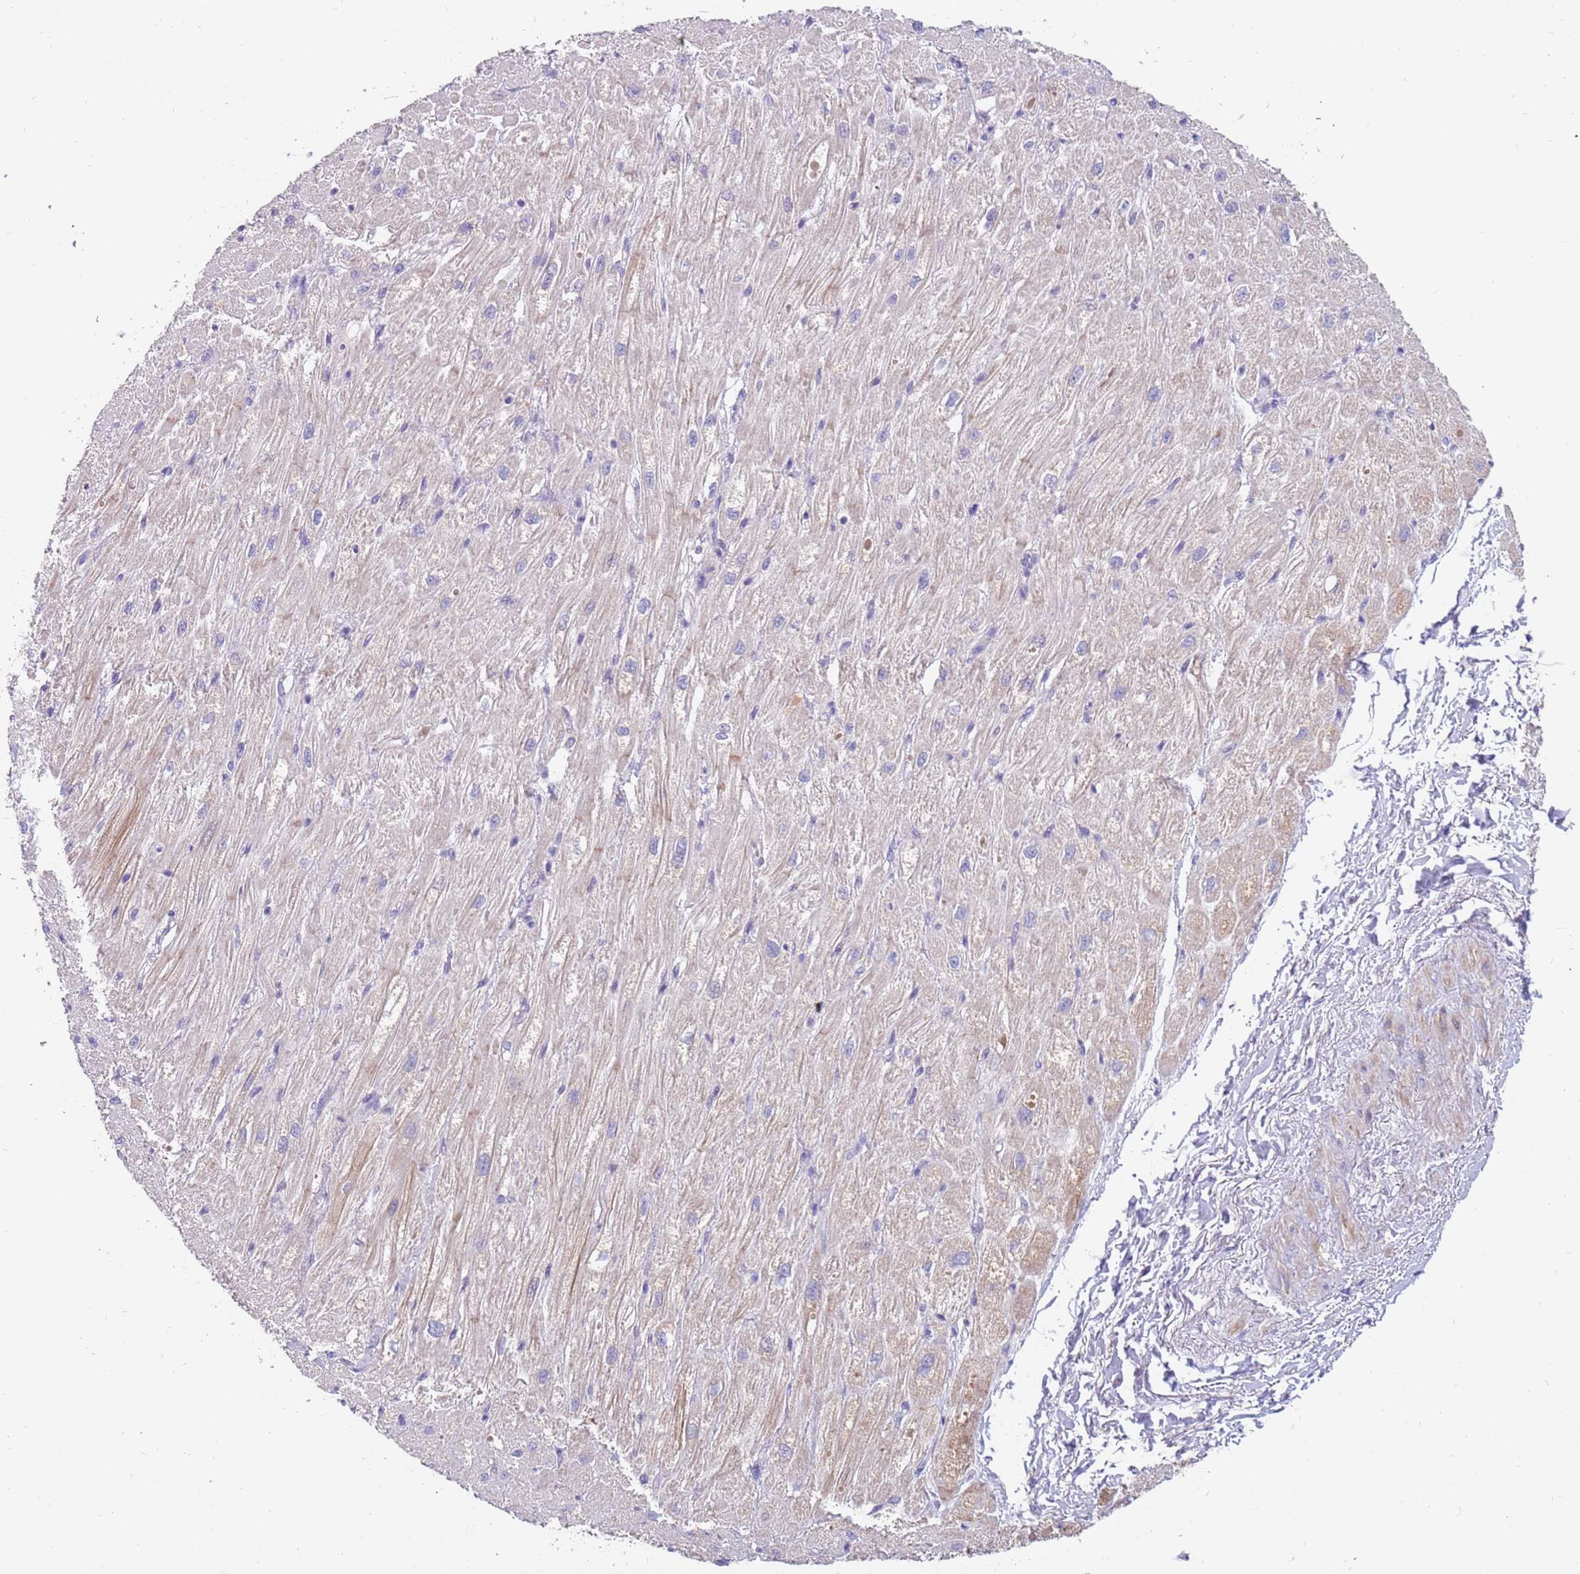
{"staining": {"intensity": "moderate", "quantity": "25%-75%", "location": "cytoplasmic/membranous"}, "tissue": "heart muscle", "cell_type": "Cardiomyocytes", "image_type": "normal", "snomed": [{"axis": "morphology", "description": "Normal tissue, NOS"}, {"axis": "topography", "description": "Heart"}], "caption": "Immunohistochemistry histopathology image of benign heart muscle: human heart muscle stained using IHC displays medium levels of moderate protein expression localized specifically in the cytoplasmic/membranous of cardiomyocytes, appearing as a cytoplasmic/membranous brown color.", "gene": "ZNF746", "patient": {"sex": "male", "age": 65}}